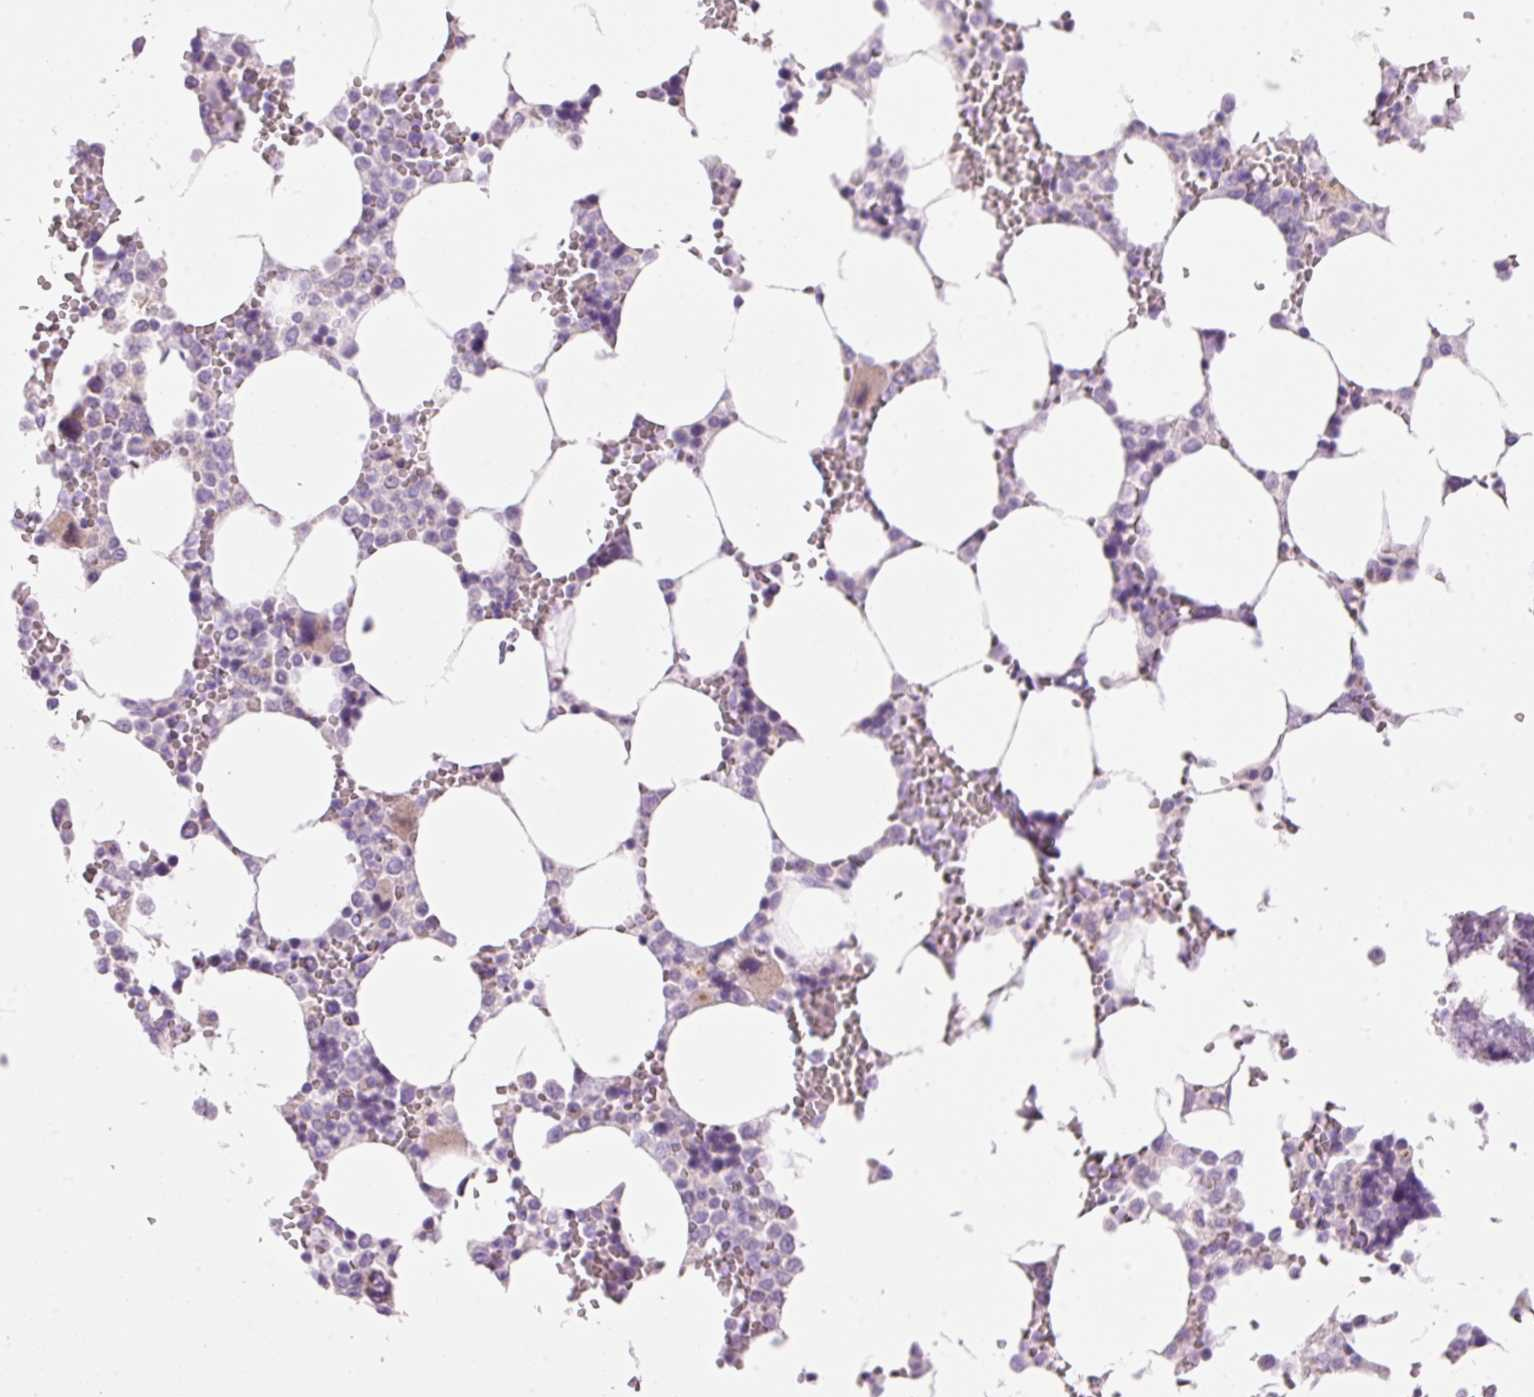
{"staining": {"intensity": "negative", "quantity": "none", "location": "none"}, "tissue": "bone marrow", "cell_type": "Hematopoietic cells", "image_type": "normal", "snomed": [{"axis": "morphology", "description": "Normal tissue, NOS"}, {"axis": "topography", "description": "Bone marrow"}], "caption": "An image of bone marrow stained for a protein demonstrates no brown staining in hematopoietic cells.", "gene": "CARD16", "patient": {"sex": "male", "age": 64}}